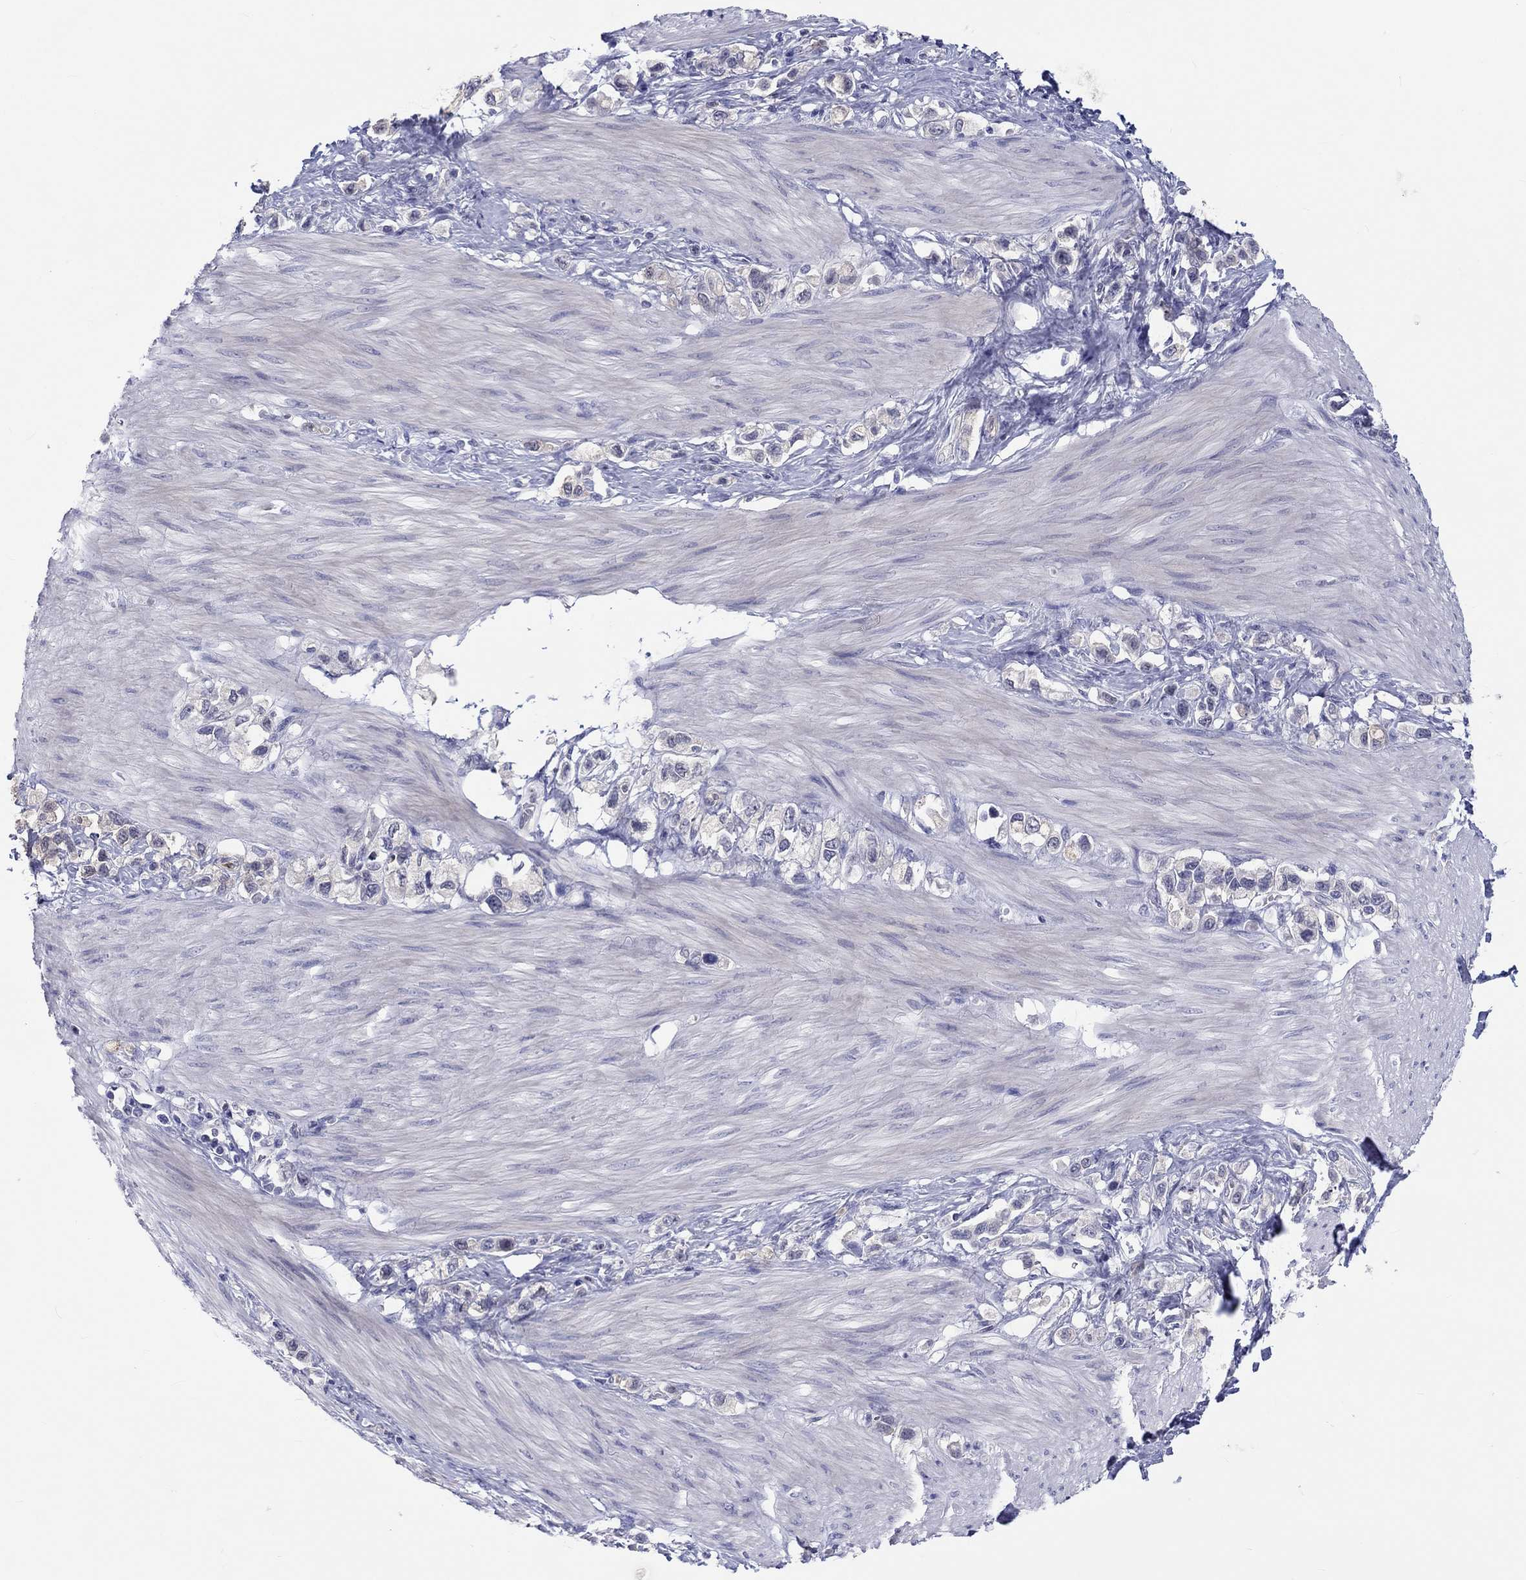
{"staining": {"intensity": "negative", "quantity": "none", "location": "none"}, "tissue": "stomach cancer", "cell_type": "Tumor cells", "image_type": "cancer", "snomed": [{"axis": "morphology", "description": "Normal tissue, NOS"}, {"axis": "morphology", "description": "Adenocarcinoma, NOS"}, {"axis": "morphology", "description": "Adenocarcinoma, High grade"}, {"axis": "topography", "description": "Stomach, upper"}, {"axis": "topography", "description": "Stomach"}], "caption": "Tumor cells are negative for brown protein staining in stomach cancer (adenocarcinoma).", "gene": "ABCG4", "patient": {"sex": "female", "age": 65}}